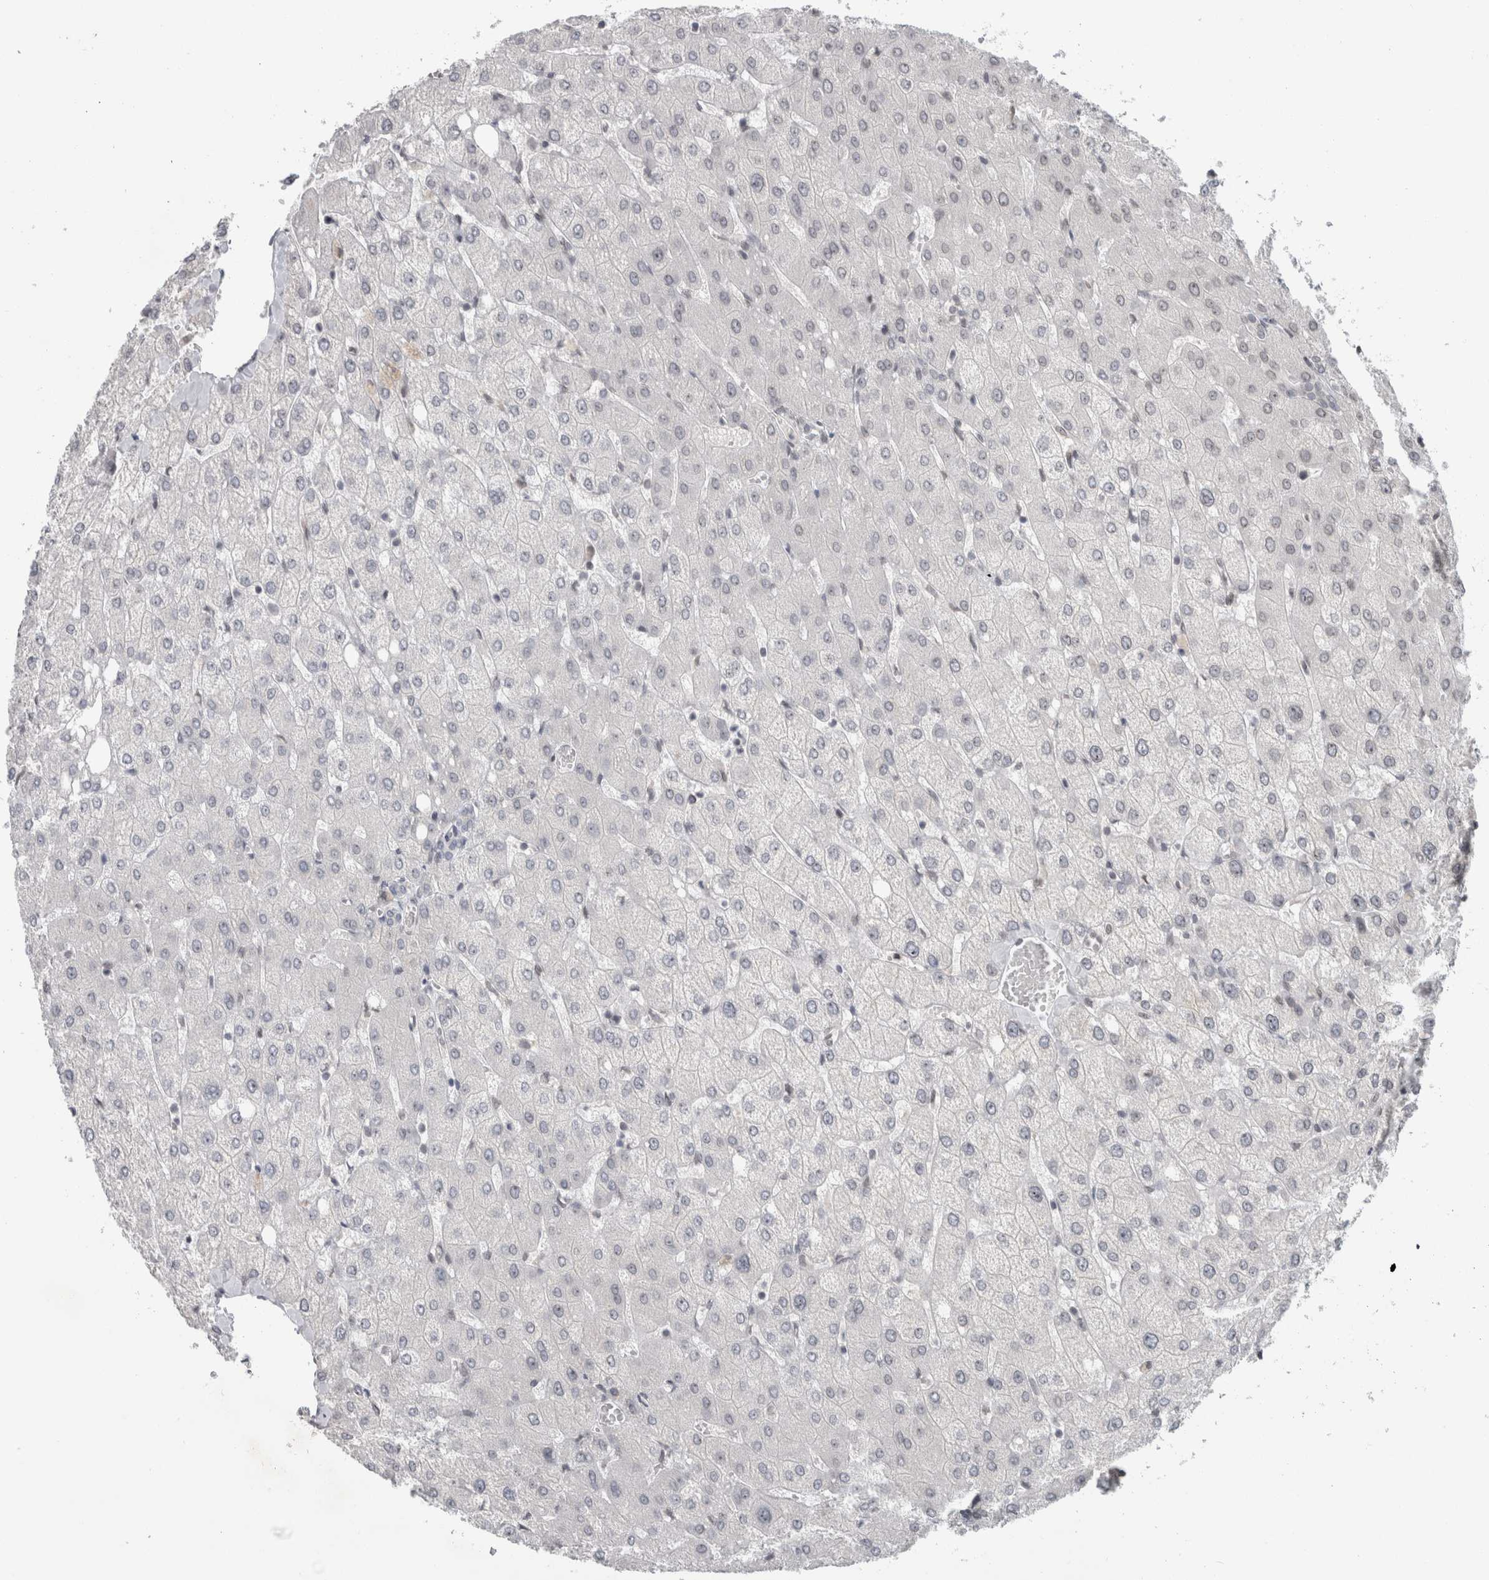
{"staining": {"intensity": "negative", "quantity": "none", "location": "none"}, "tissue": "liver", "cell_type": "Cholangiocytes", "image_type": "normal", "snomed": [{"axis": "morphology", "description": "Normal tissue, NOS"}, {"axis": "topography", "description": "Liver"}], "caption": "DAB (3,3'-diaminobenzidine) immunohistochemical staining of unremarkable liver exhibits no significant staining in cholangiocytes. (DAB IHC visualized using brightfield microscopy, high magnification).", "gene": "ZNF770", "patient": {"sex": "female", "age": 54}}